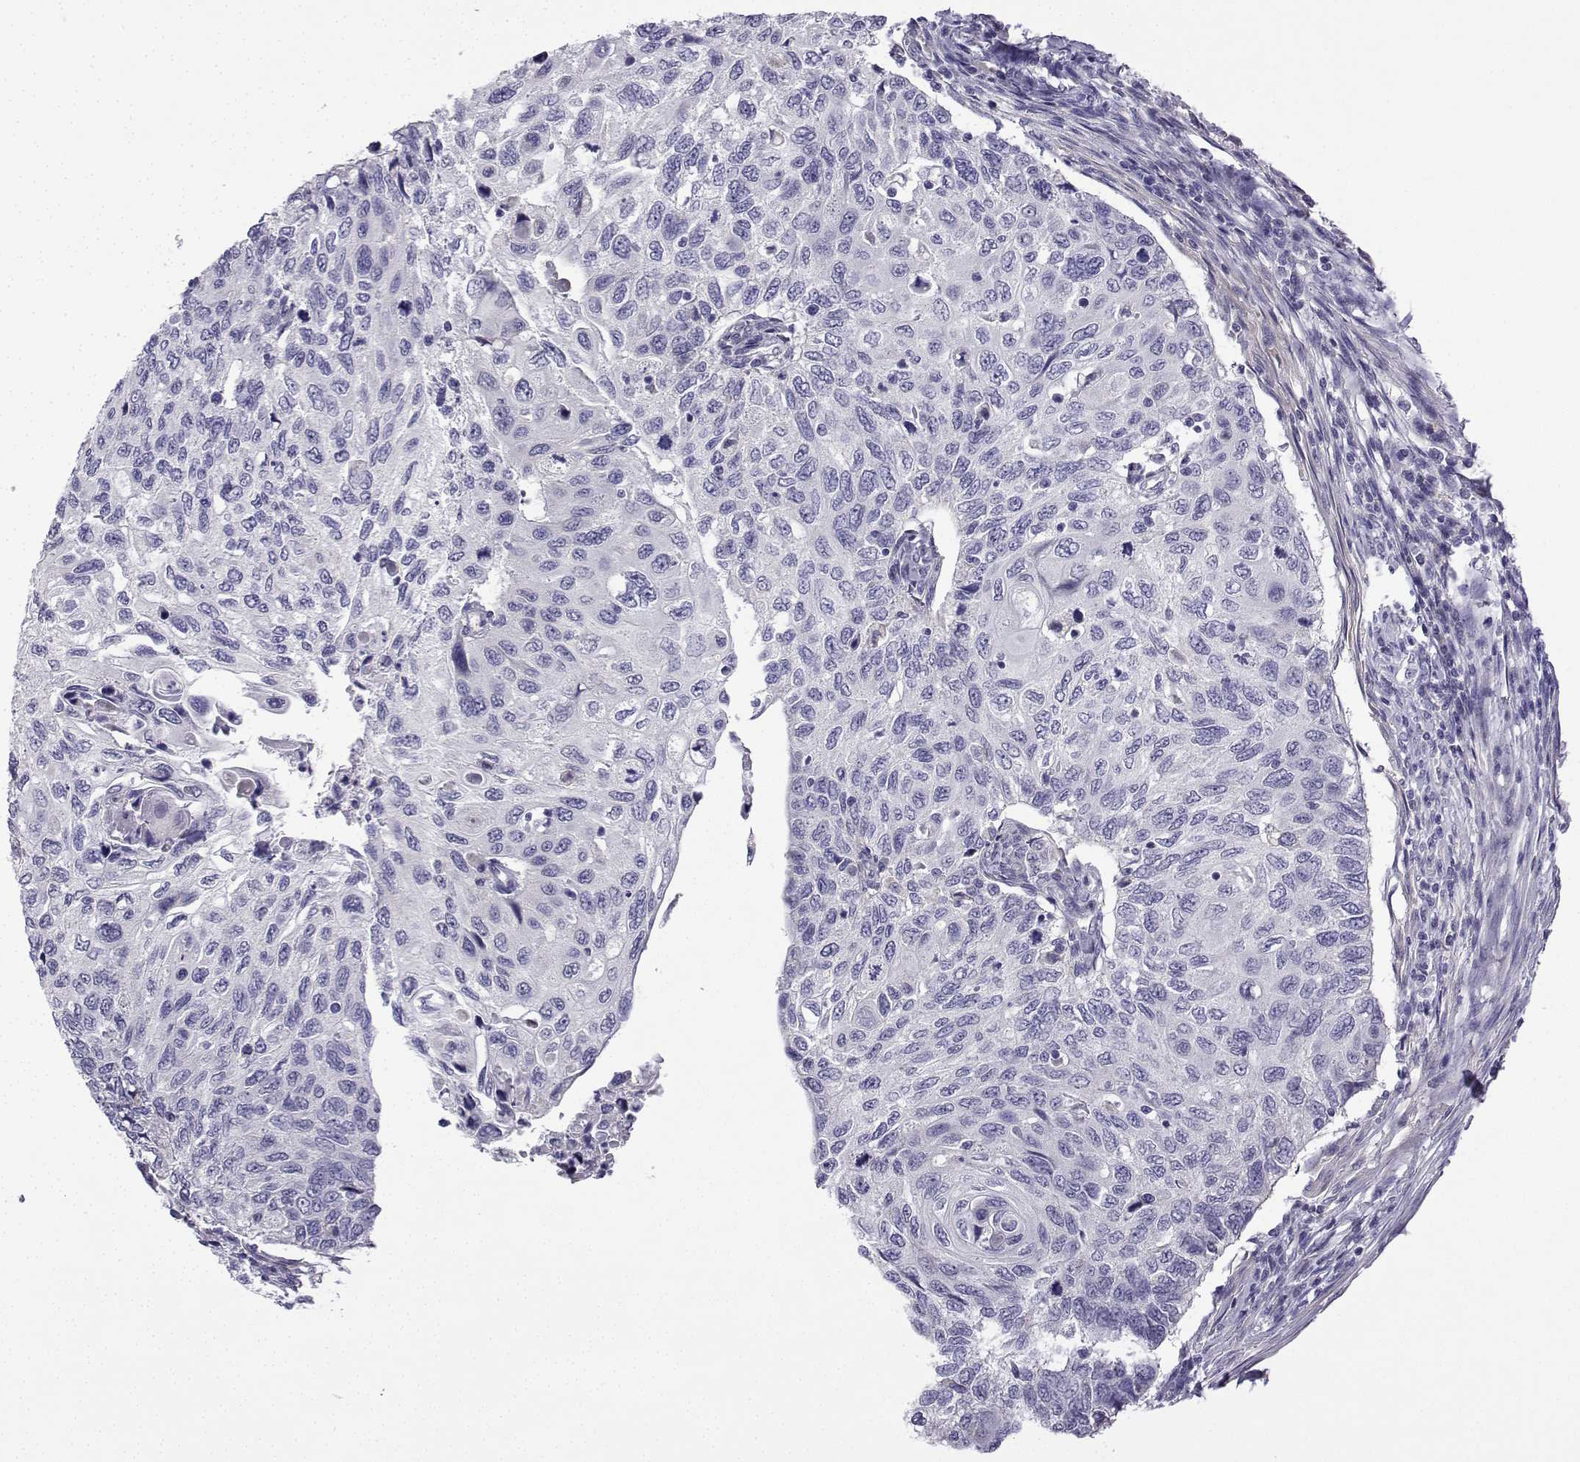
{"staining": {"intensity": "negative", "quantity": "none", "location": "none"}, "tissue": "cervical cancer", "cell_type": "Tumor cells", "image_type": "cancer", "snomed": [{"axis": "morphology", "description": "Squamous cell carcinoma, NOS"}, {"axis": "topography", "description": "Cervix"}], "caption": "This is an IHC photomicrograph of human cervical cancer. There is no expression in tumor cells.", "gene": "SPACA7", "patient": {"sex": "female", "age": 70}}